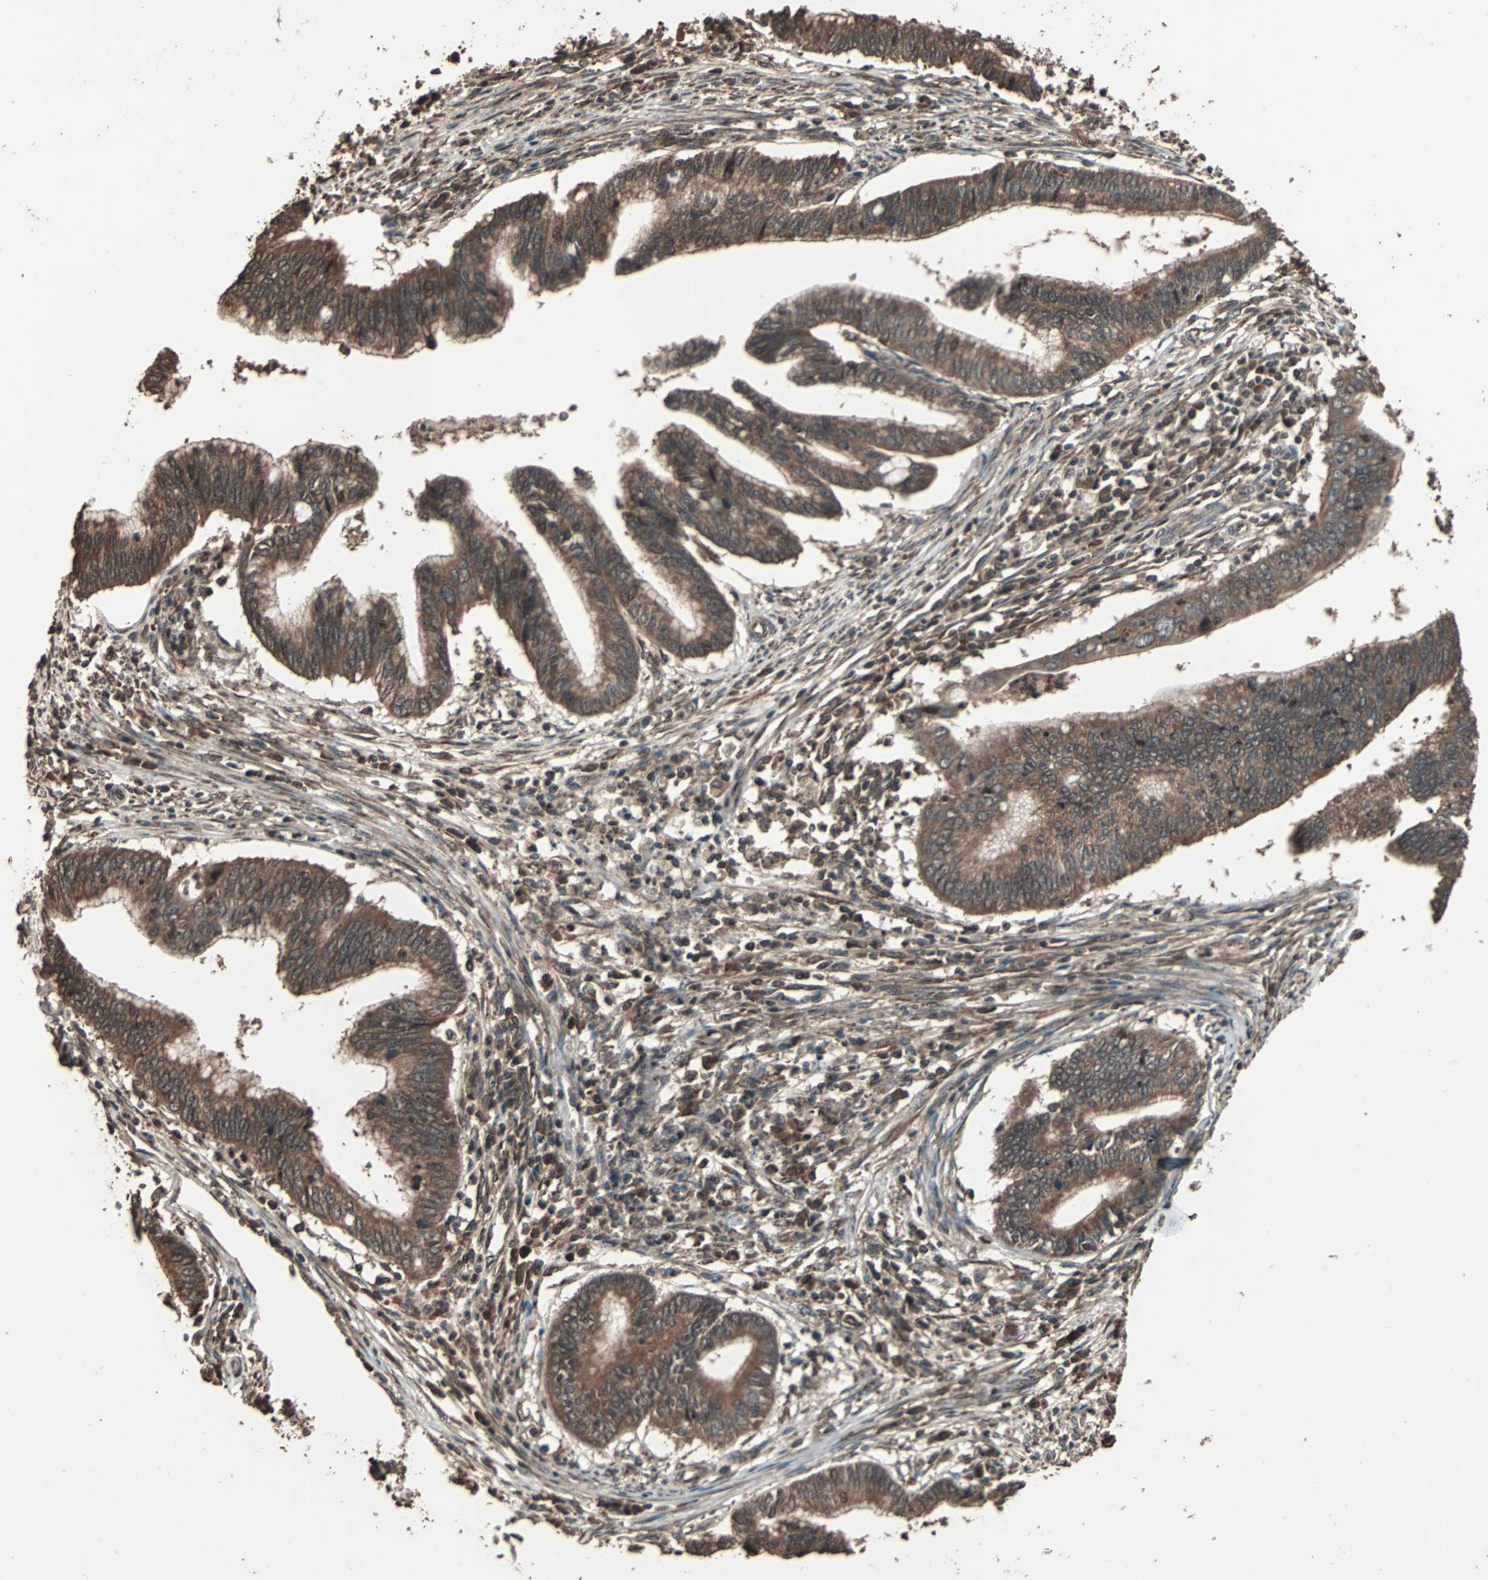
{"staining": {"intensity": "strong", "quantity": ">75%", "location": "cytoplasmic/membranous"}, "tissue": "cervical cancer", "cell_type": "Tumor cells", "image_type": "cancer", "snomed": [{"axis": "morphology", "description": "Adenocarcinoma, NOS"}, {"axis": "topography", "description": "Cervix"}], "caption": "Immunohistochemical staining of cervical adenocarcinoma exhibits high levels of strong cytoplasmic/membranous protein staining in approximately >75% of tumor cells. Using DAB (3,3'-diaminobenzidine) (brown) and hematoxylin (blue) stains, captured at high magnification using brightfield microscopy.", "gene": "LAMTOR5", "patient": {"sex": "female", "age": 36}}